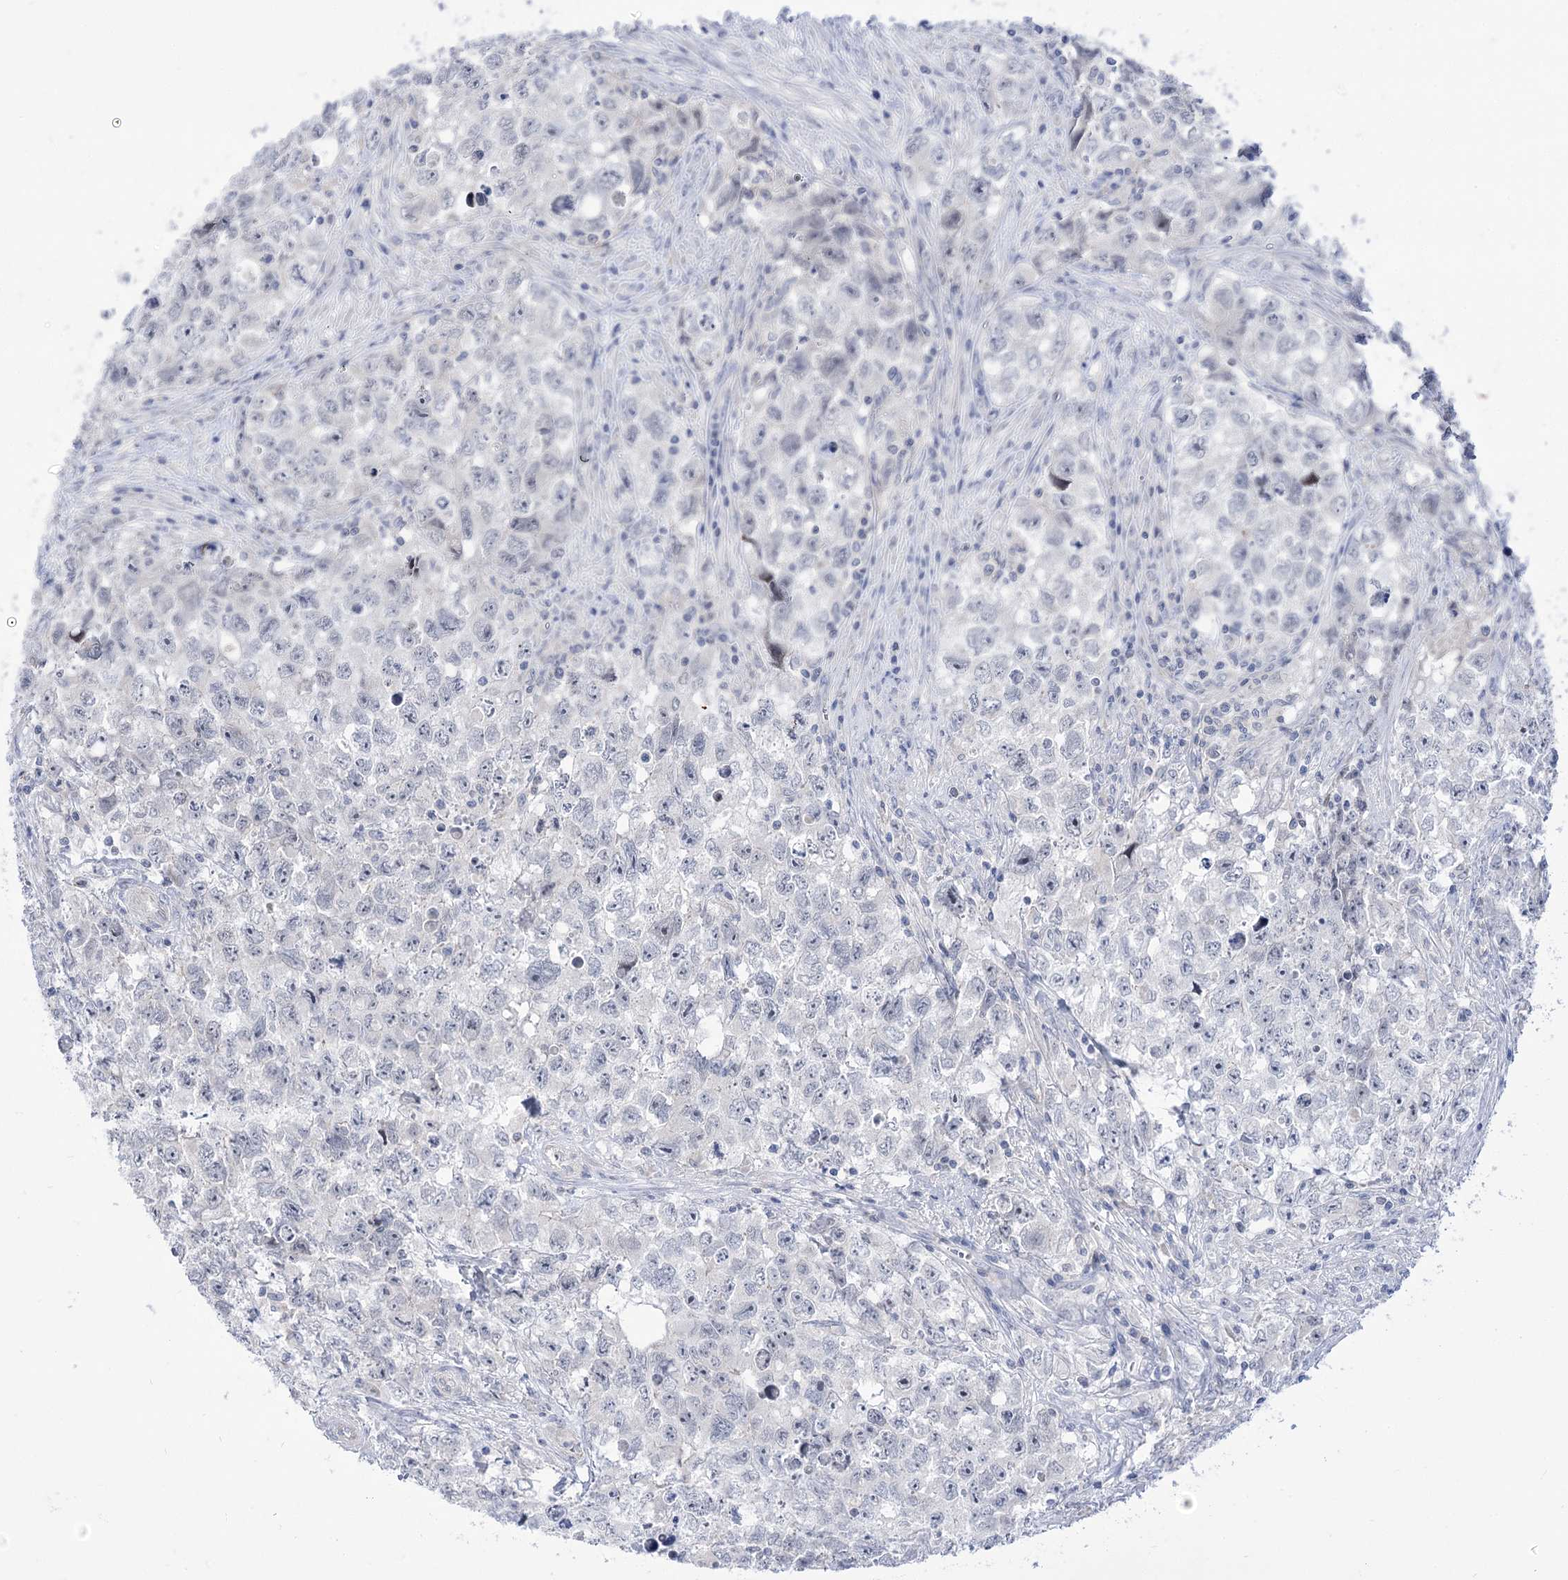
{"staining": {"intensity": "negative", "quantity": "none", "location": "none"}, "tissue": "testis cancer", "cell_type": "Tumor cells", "image_type": "cancer", "snomed": [{"axis": "morphology", "description": "Seminoma, NOS"}, {"axis": "morphology", "description": "Carcinoma, Embryonal, NOS"}, {"axis": "topography", "description": "Testis"}], "caption": "Human testis cancer stained for a protein using immunohistochemistry (IHC) displays no positivity in tumor cells.", "gene": "HELT", "patient": {"sex": "male", "age": 43}}